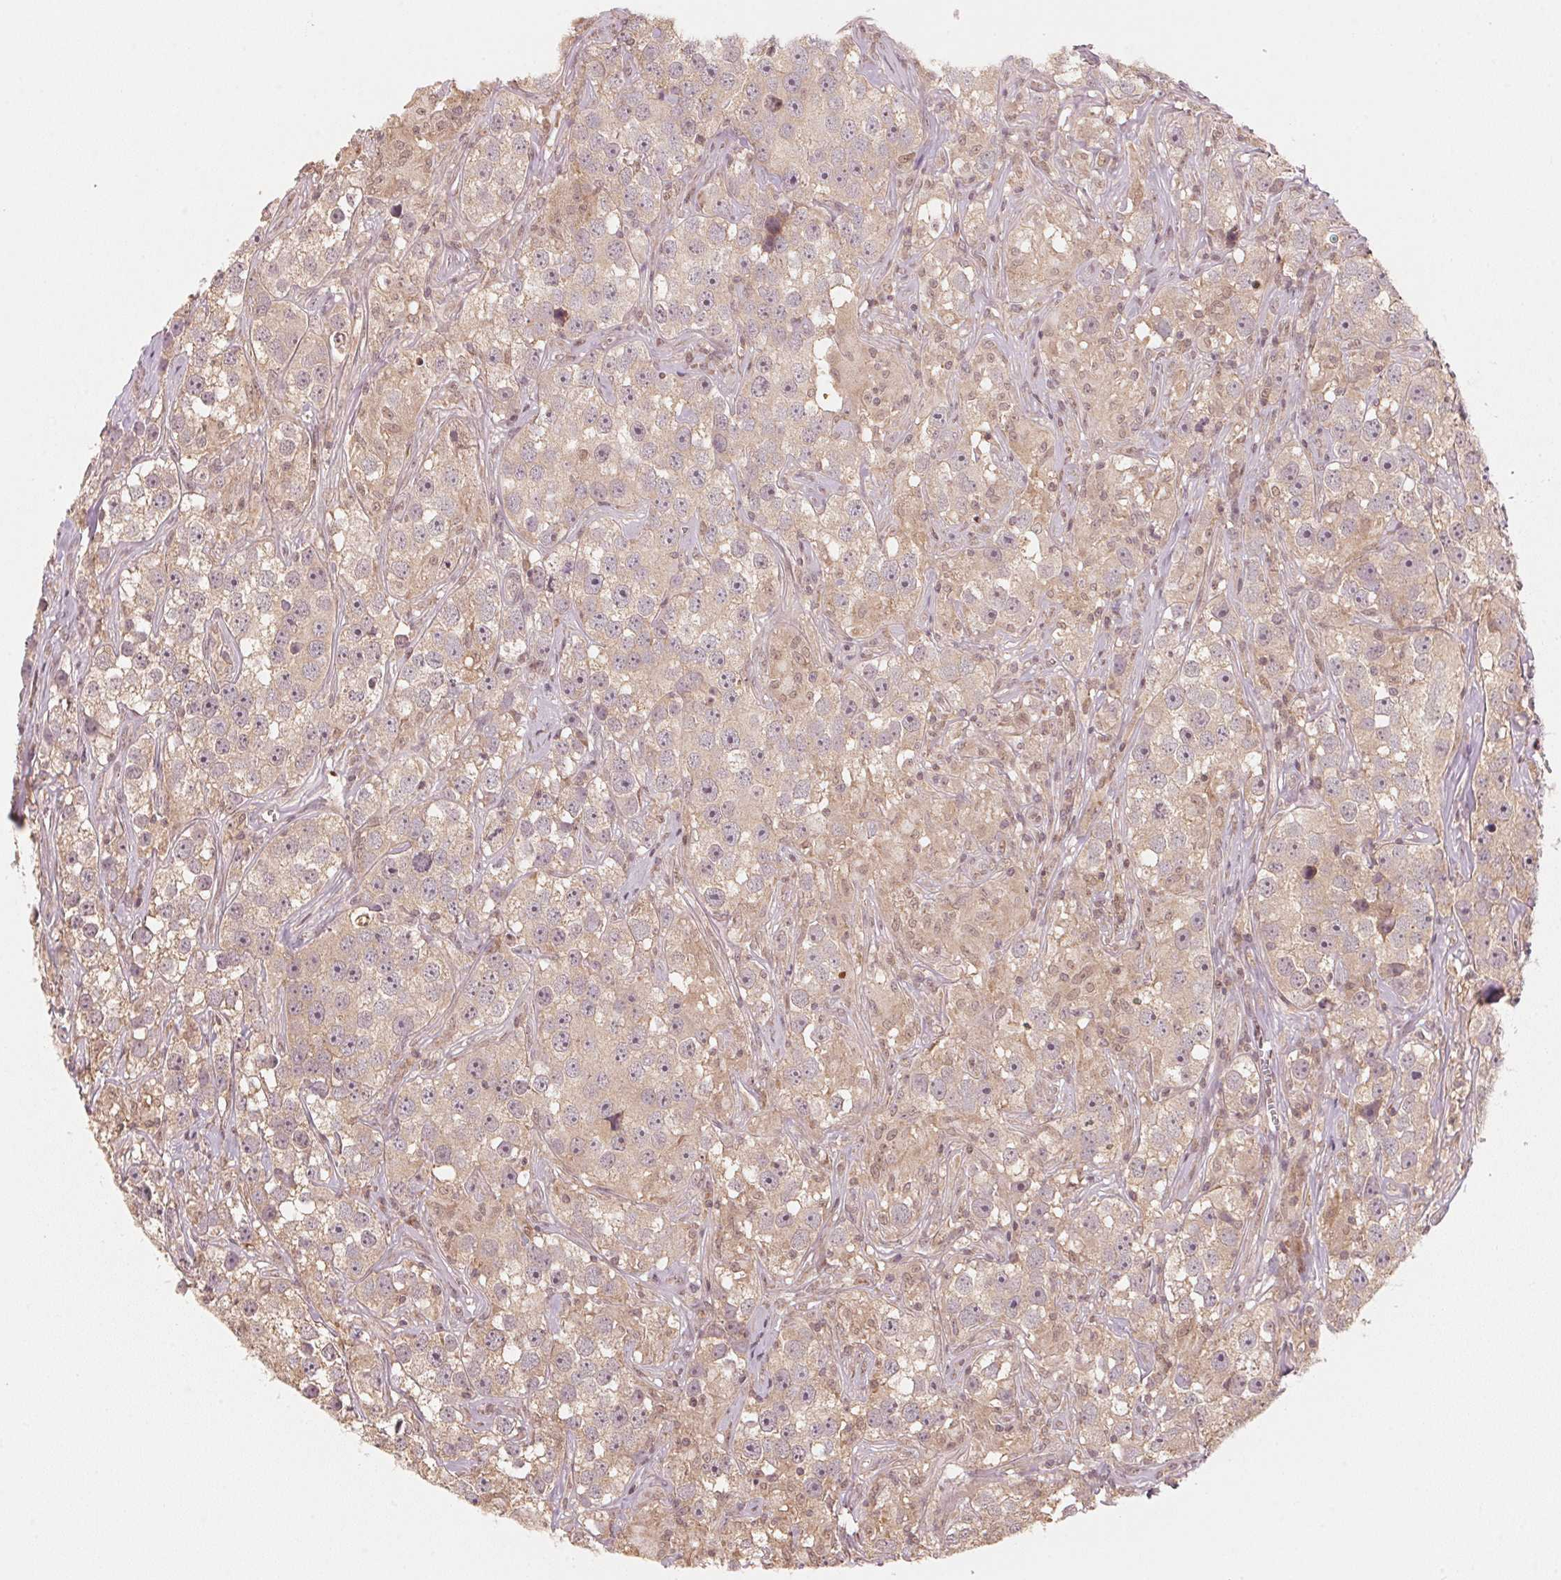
{"staining": {"intensity": "weak", "quantity": ">75%", "location": "cytoplasmic/membranous"}, "tissue": "testis cancer", "cell_type": "Tumor cells", "image_type": "cancer", "snomed": [{"axis": "morphology", "description": "Seminoma, NOS"}, {"axis": "topography", "description": "Testis"}], "caption": "Immunohistochemical staining of testis cancer exhibits low levels of weak cytoplasmic/membranous protein expression in approximately >75% of tumor cells. The staining was performed using DAB (3,3'-diaminobenzidine) to visualize the protein expression in brown, while the nuclei were stained in blue with hematoxylin (Magnification: 20x).", "gene": "C2orf73", "patient": {"sex": "male", "age": 49}}